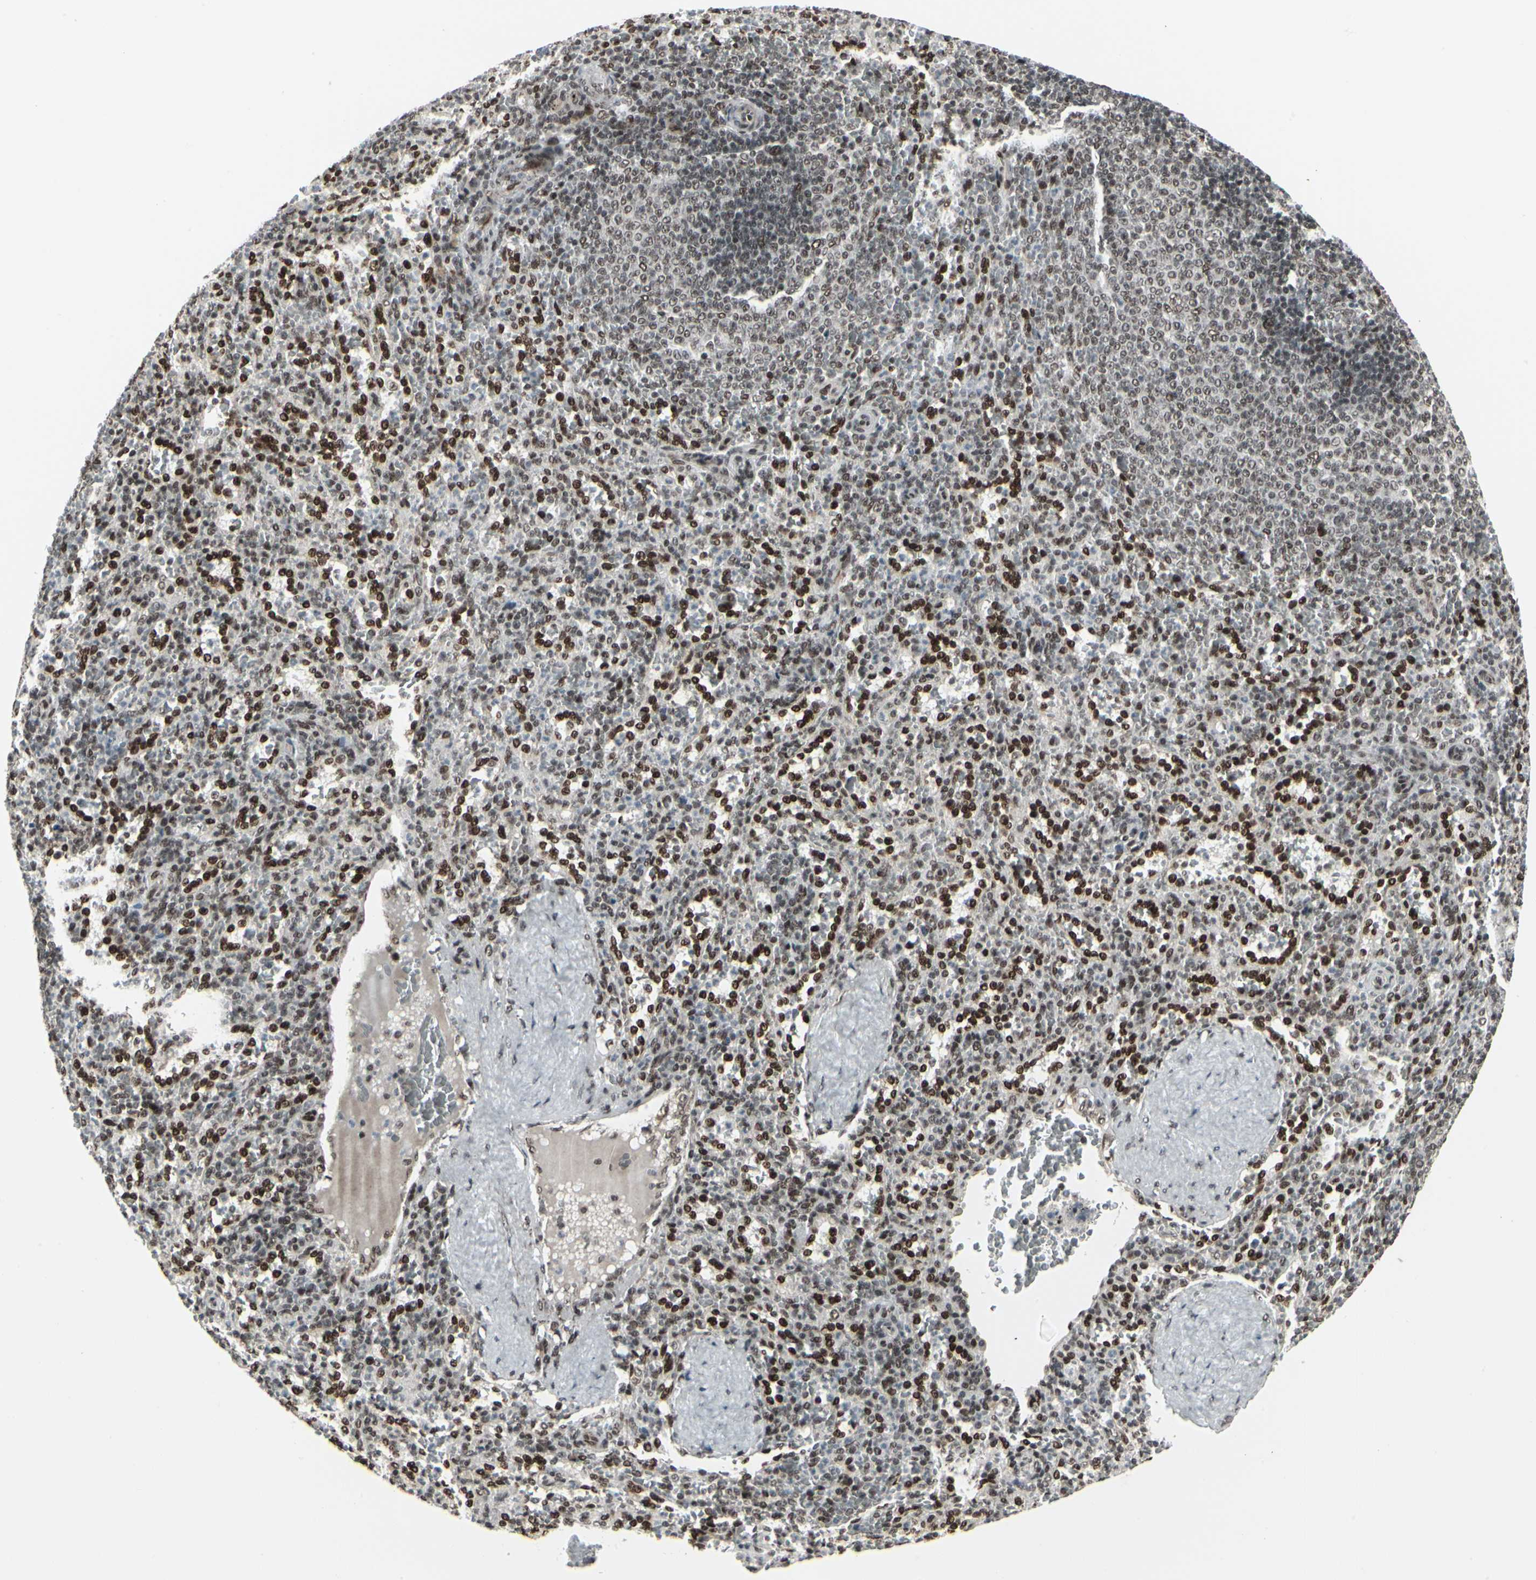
{"staining": {"intensity": "strong", "quantity": ">75%", "location": "nuclear"}, "tissue": "spleen", "cell_type": "Cells in red pulp", "image_type": "normal", "snomed": [{"axis": "morphology", "description": "Normal tissue, NOS"}, {"axis": "topography", "description": "Spleen"}], "caption": "DAB (3,3'-diaminobenzidine) immunohistochemical staining of normal spleen displays strong nuclear protein positivity in about >75% of cells in red pulp. (Brightfield microscopy of DAB IHC at high magnification).", "gene": "HMG20A", "patient": {"sex": "female", "age": 21}}